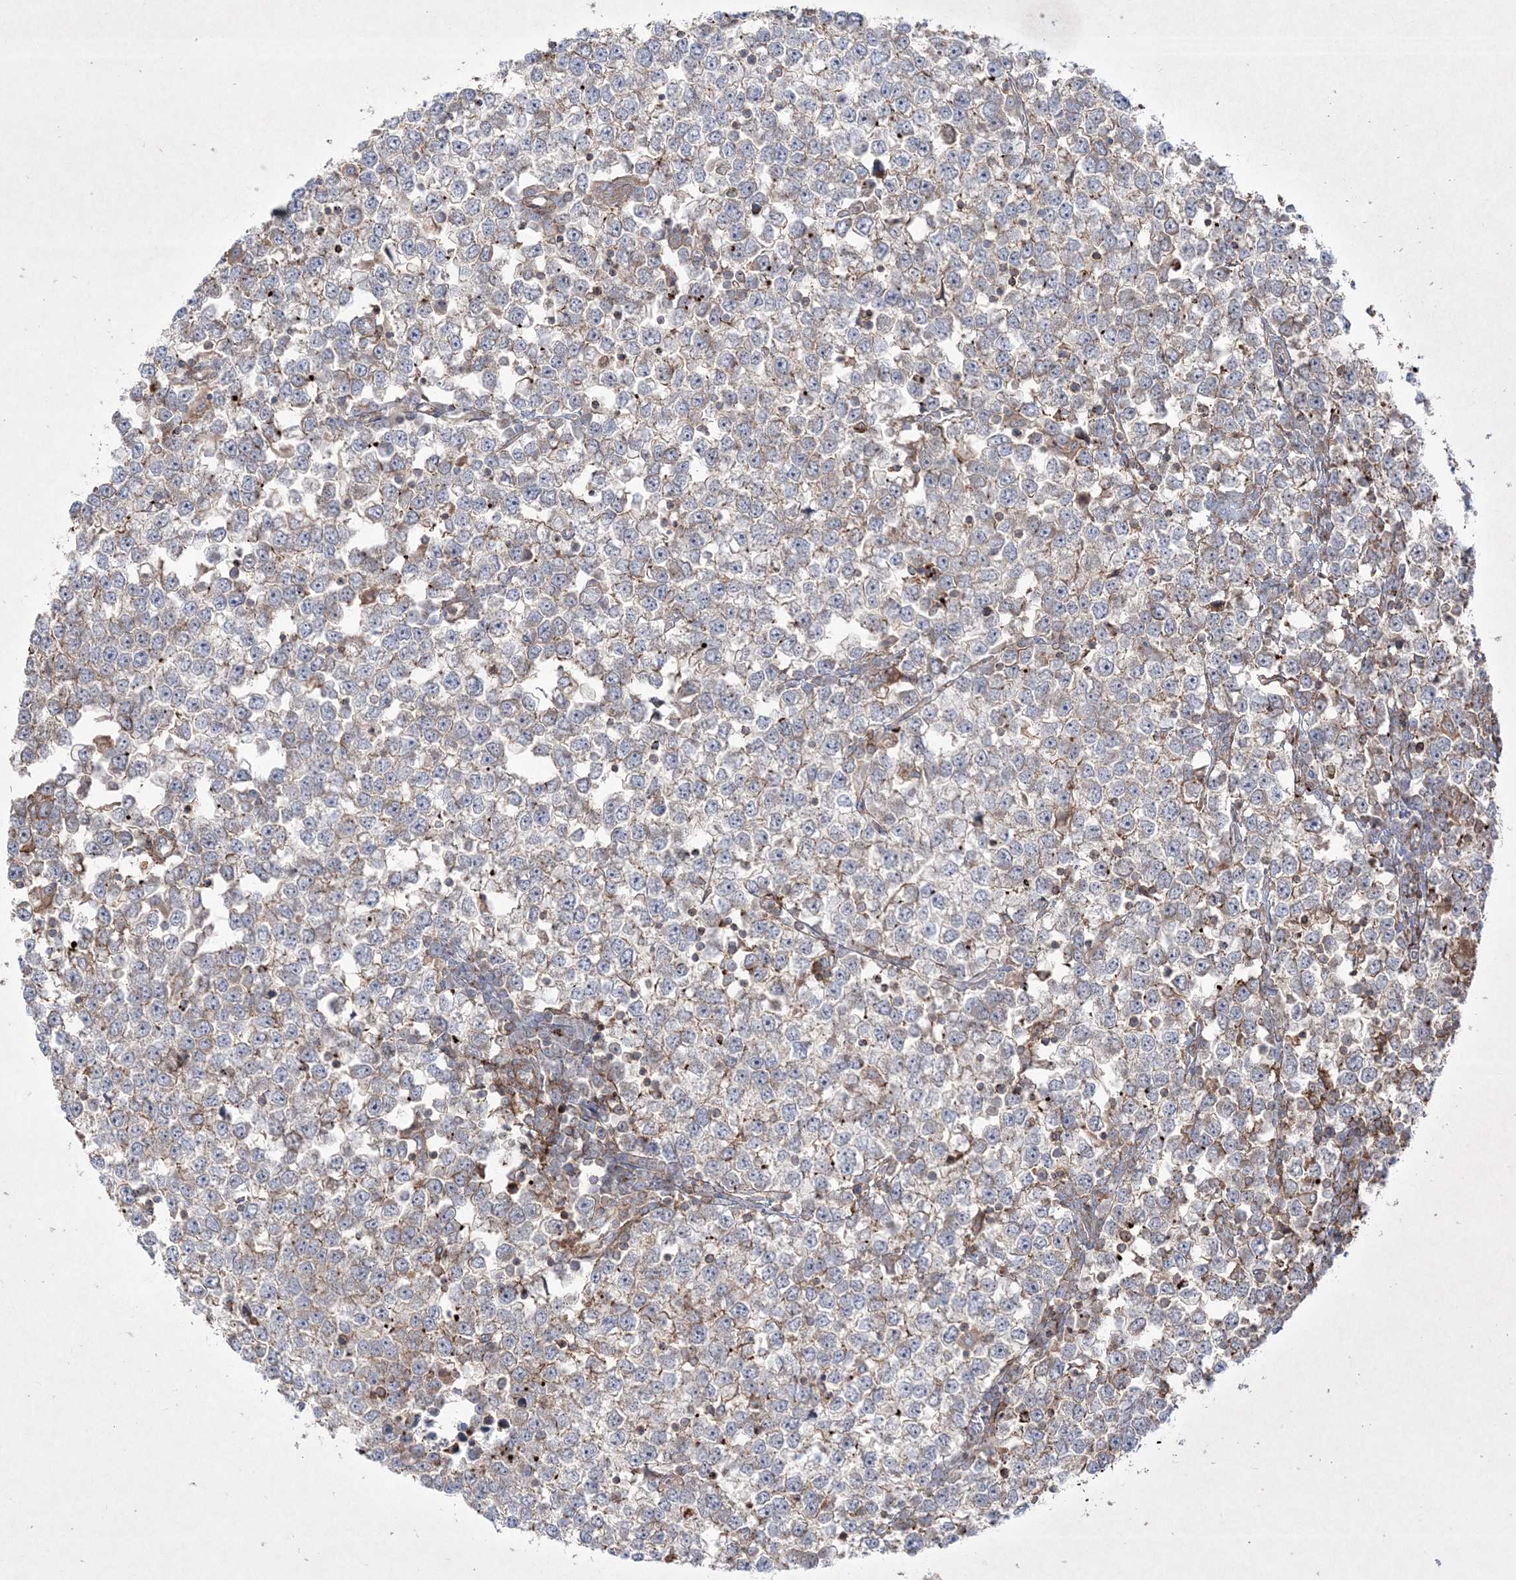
{"staining": {"intensity": "weak", "quantity": "25%-75%", "location": "cytoplasmic/membranous"}, "tissue": "testis cancer", "cell_type": "Tumor cells", "image_type": "cancer", "snomed": [{"axis": "morphology", "description": "Seminoma, NOS"}, {"axis": "topography", "description": "Testis"}], "caption": "Protein analysis of seminoma (testis) tissue reveals weak cytoplasmic/membranous staining in approximately 25%-75% of tumor cells. Immunohistochemistry (ihc) stains the protein in brown and the nuclei are stained blue.", "gene": "RICTOR", "patient": {"sex": "male", "age": 65}}